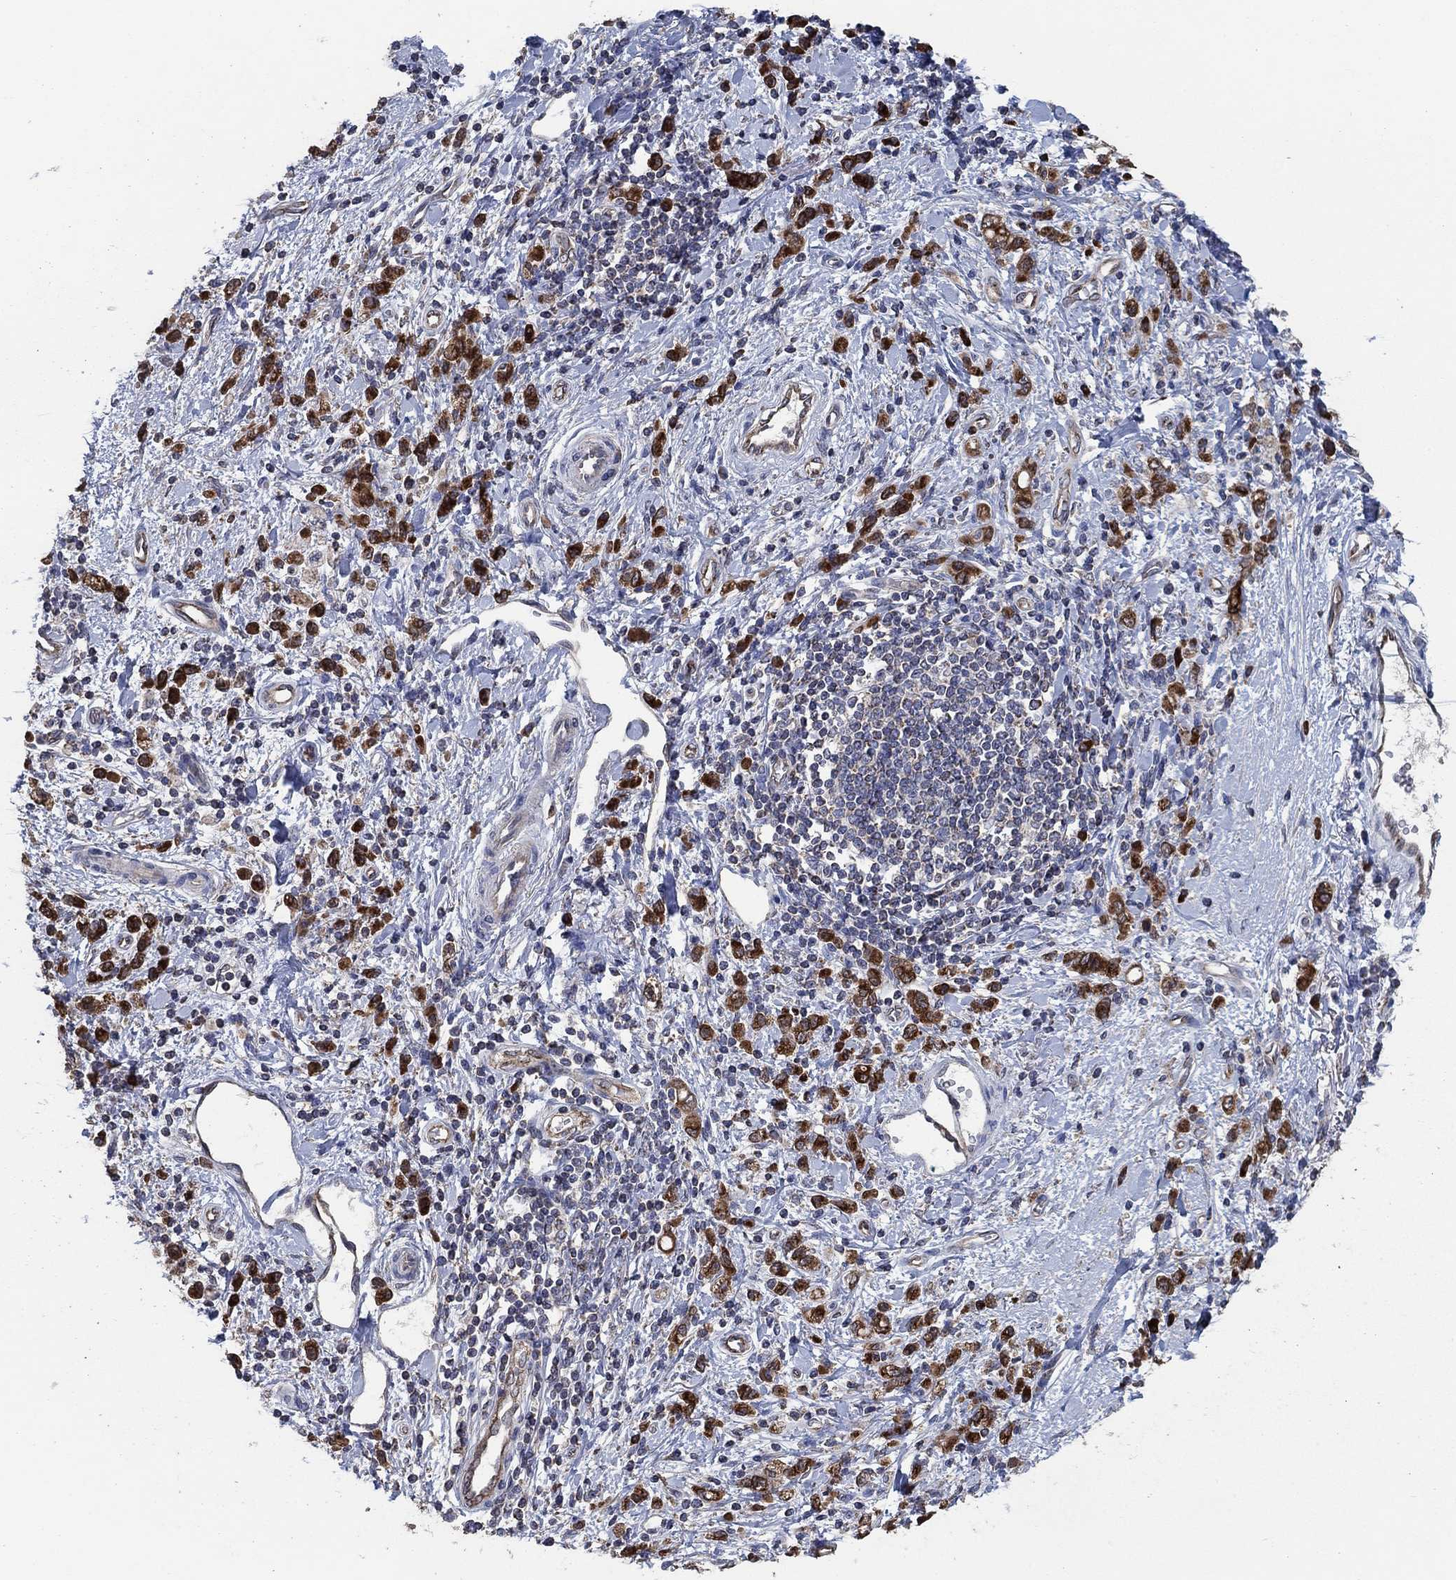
{"staining": {"intensity": "strong", "quantity": ">75%", "location": "cytoplasmic/membranous"}, "tissue": "stomach cancer", "cell_type": "Tumor cells", "image_type": "cancer", "snomed": [{"axis": "morphology", "description": "Adenocarcinoma, NOS"}, {"axis": "topography", "description": "Stomach"}], "caption": "Immunohistochemical staining of adenocarcinoma (stomach) reveals strong cytoplasmic/membranous protein positivity in about >75% of tumor cells.", "gene": "HID1", "patient": {"sex": "male", "age": 77}}